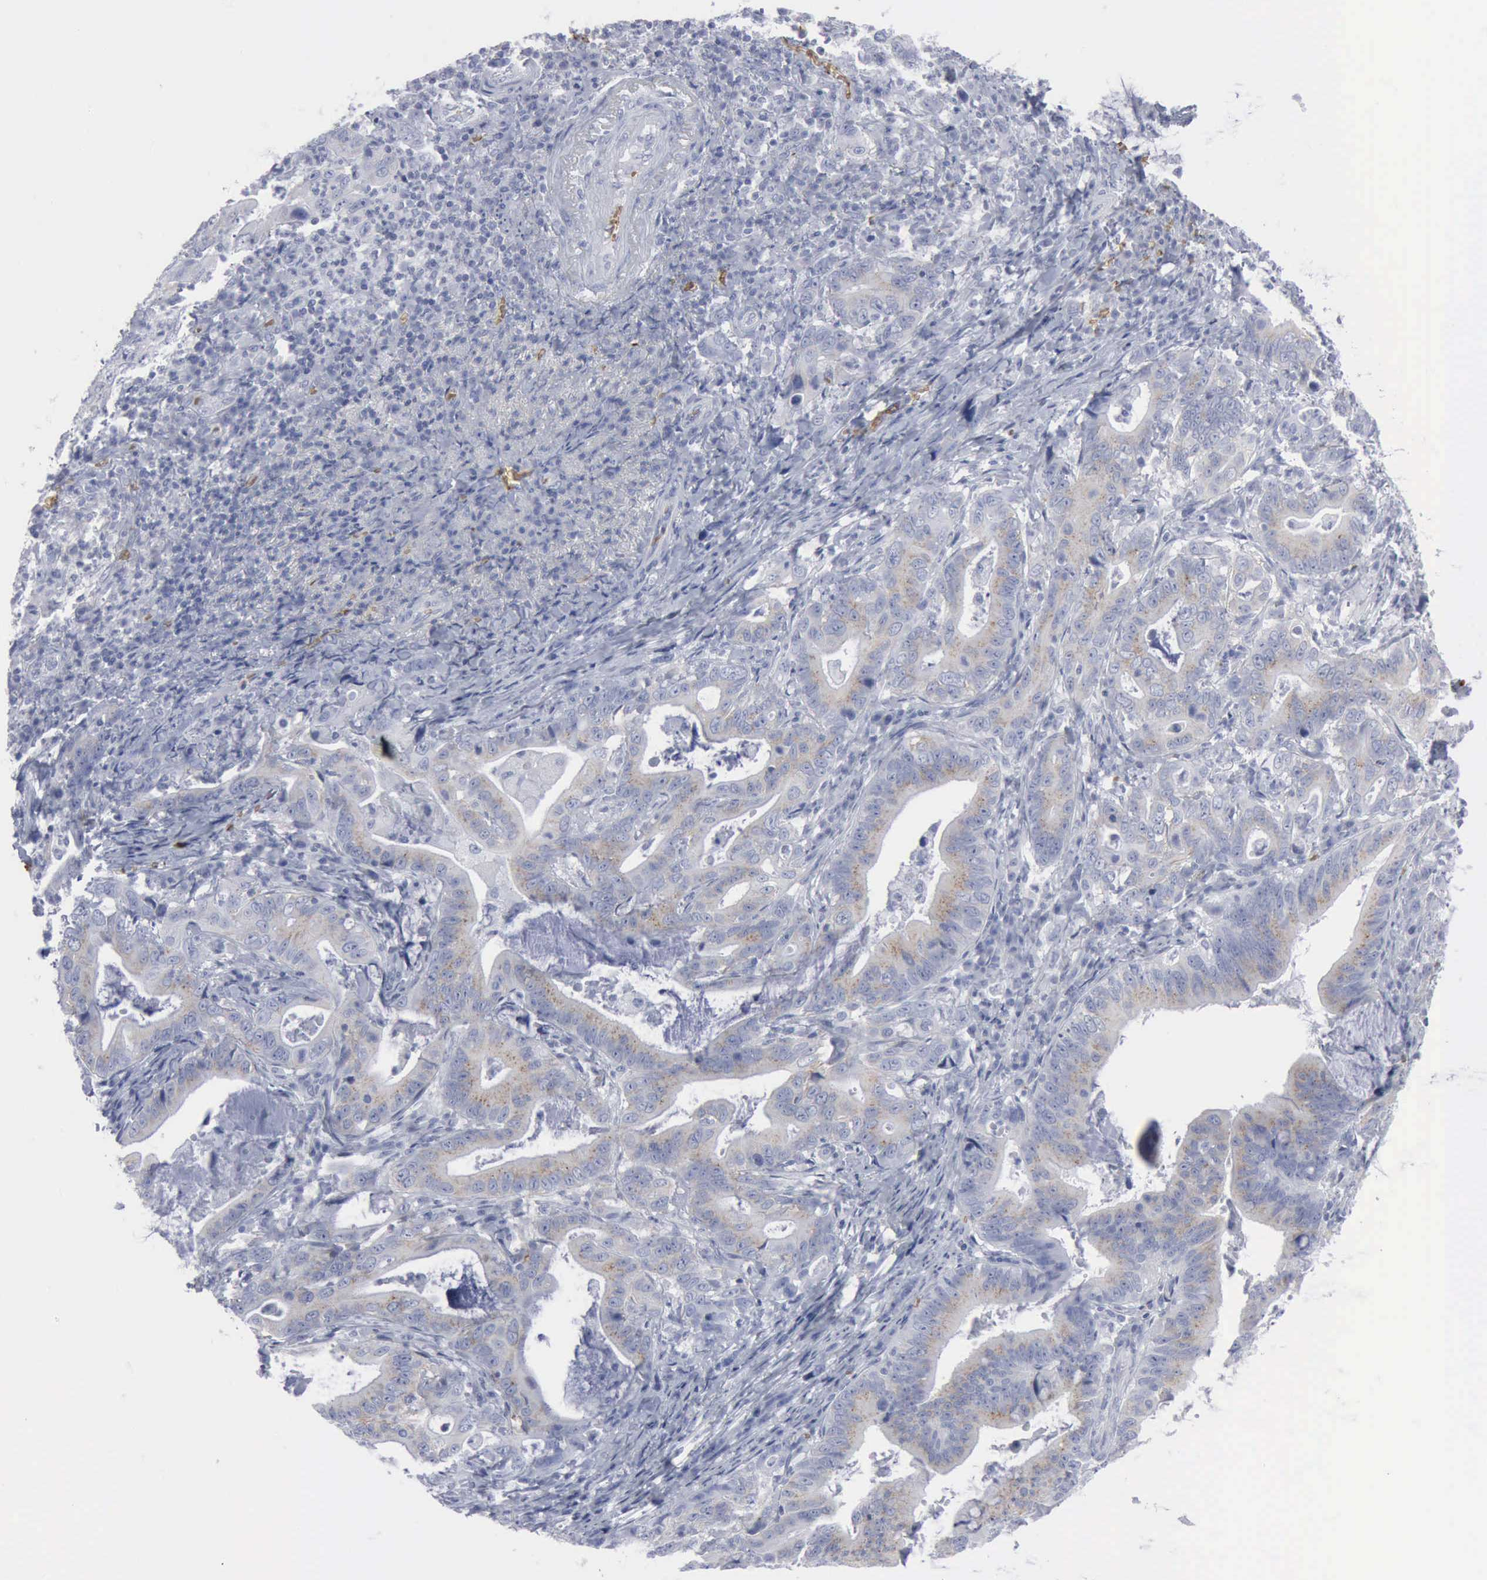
{"staining": {"intensity": "weak", "quantity": "25%-75%", "location": "cytoplasmic/membranous"}, "tissue": "stomach cancer", "cell_type": "Tumor cells", "image_type": "cancer", "snomed": [{"axis": "morphology", "description": "Adenocarcinoma, NOS"}, {"axis": "topography", "description": "Stomach, upper"}], "caption": "Weak cytoplasmic/membranous positivity is seen in approximately 25%-75% of tumor cells in stomach cancer (adenocarcinoma).", "gene": "TGFB1", "patient": {"sex": "male", "age": 63}}